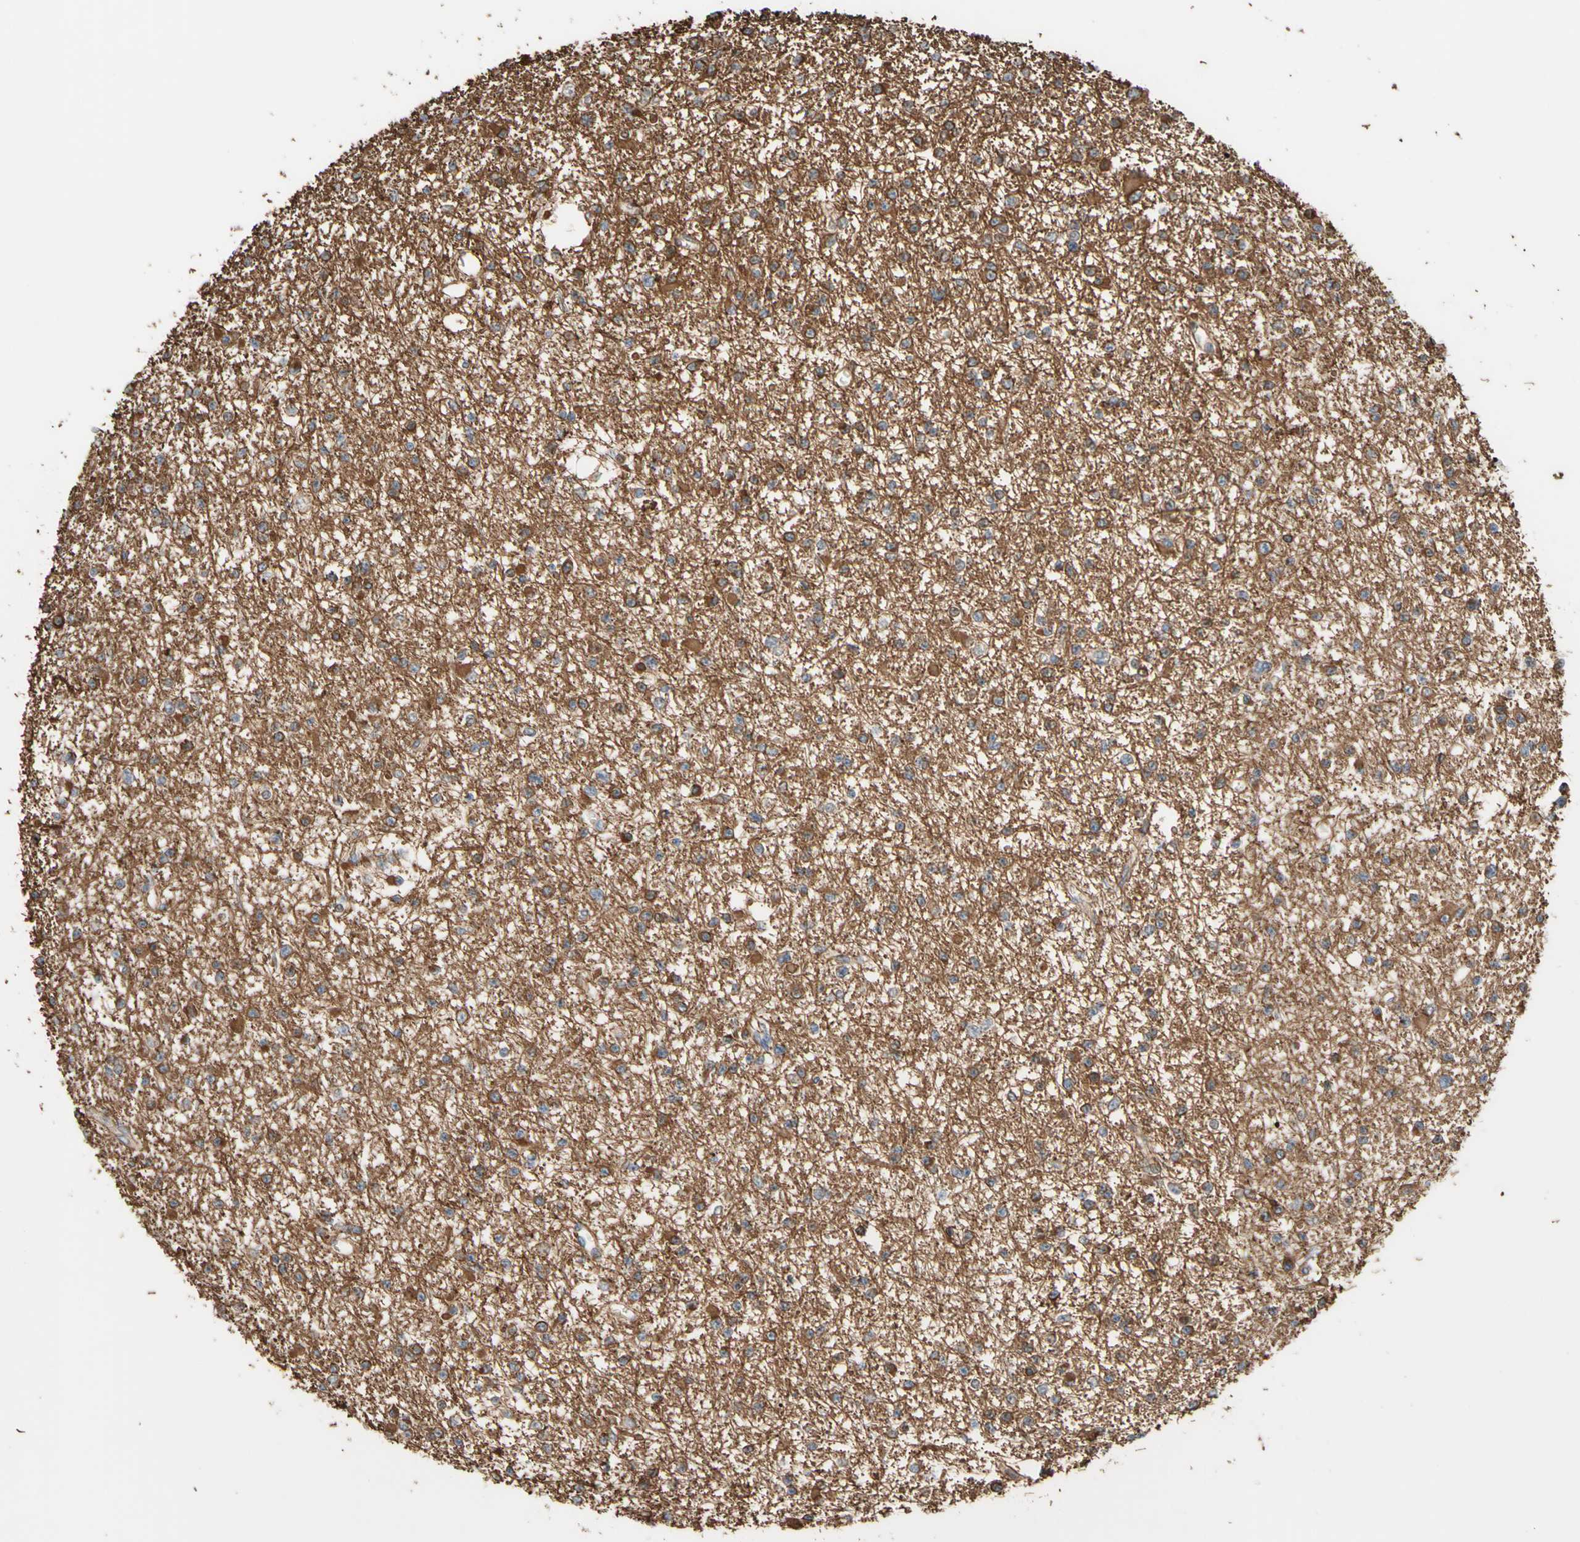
{"staining": {"intensity": "moderate", "quantity": "25%-75%", "location": "cytoplasmic/membranous"}, "tissue": "glioma", "cell_type": "Tumor cells", "image_type": "cancer", "snomed": [{"axis": "morphology", "description": "Glioma, malignant, Low grade"}, {"axis": "topography", "description": "Brain"}], "caption": "A photomicrograph of low-grade glioma (malignant) stained for a protein exhibits moderate cytoplasmic/membranous brown staining in tumor cells.", "gene": "TRAF2", "patient": {"sex": "female", "age": 22}}